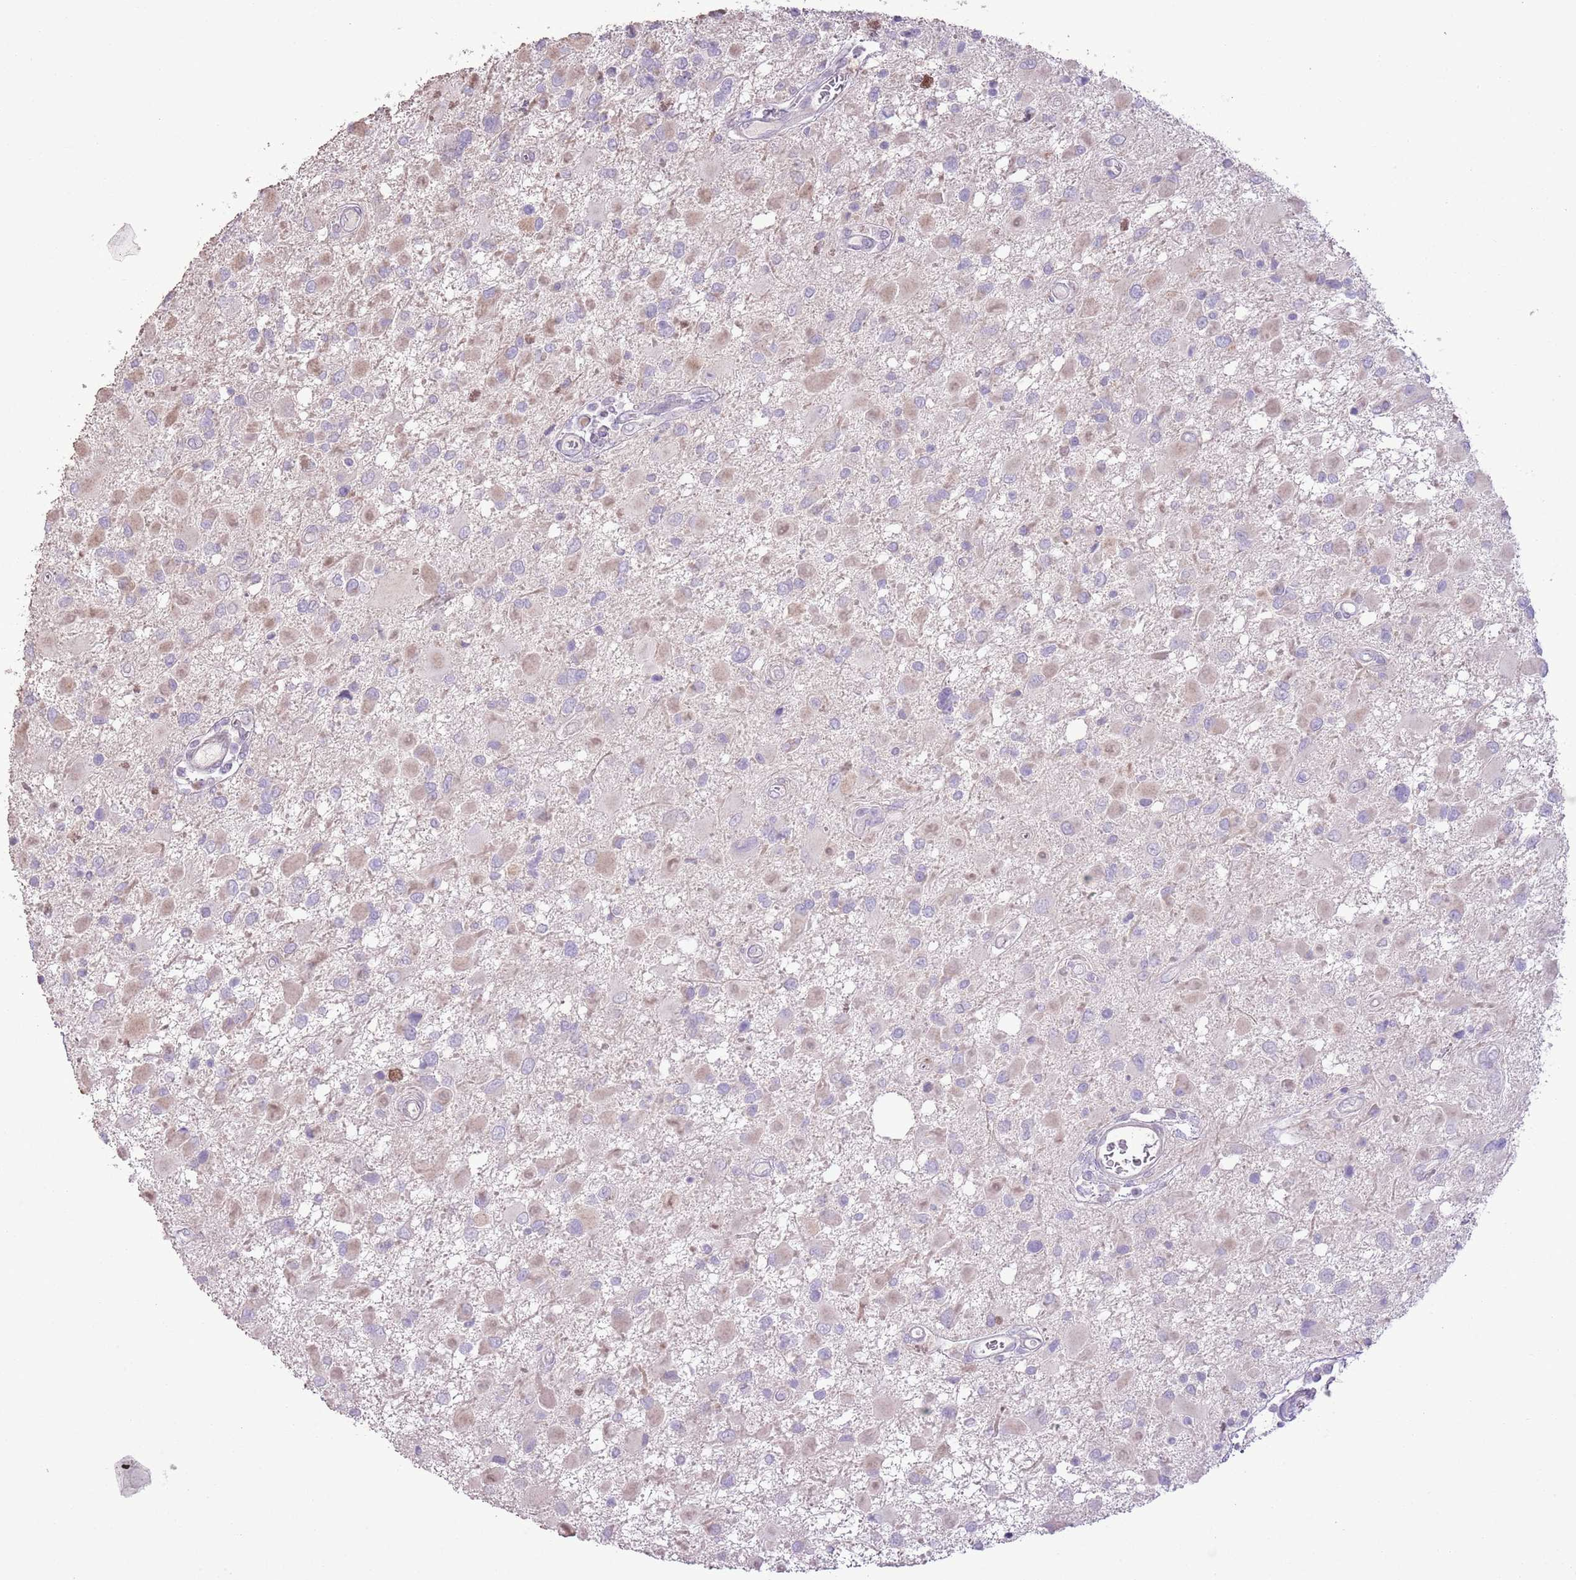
{"staining": {"intensity": "moderate", "quantity": "<25%", "location": "nuclear"}, "tissue": "glioma", "cell_type": "Tumor cells", "image_type": "cancer", "snomed": [{"axis": "morphology", "description": "Glioma, malignant, High grade"}, {"axis": "topography", "description": "Brain"}], "caption": "Approximately <25% of tumor cells in human high-grade glioma (malignant) show moderate nuclear protein expression as visualized by brown immunohistochemical staining.", "gene": "GMNN", "patient": {"sex": "male", "age": 53}}